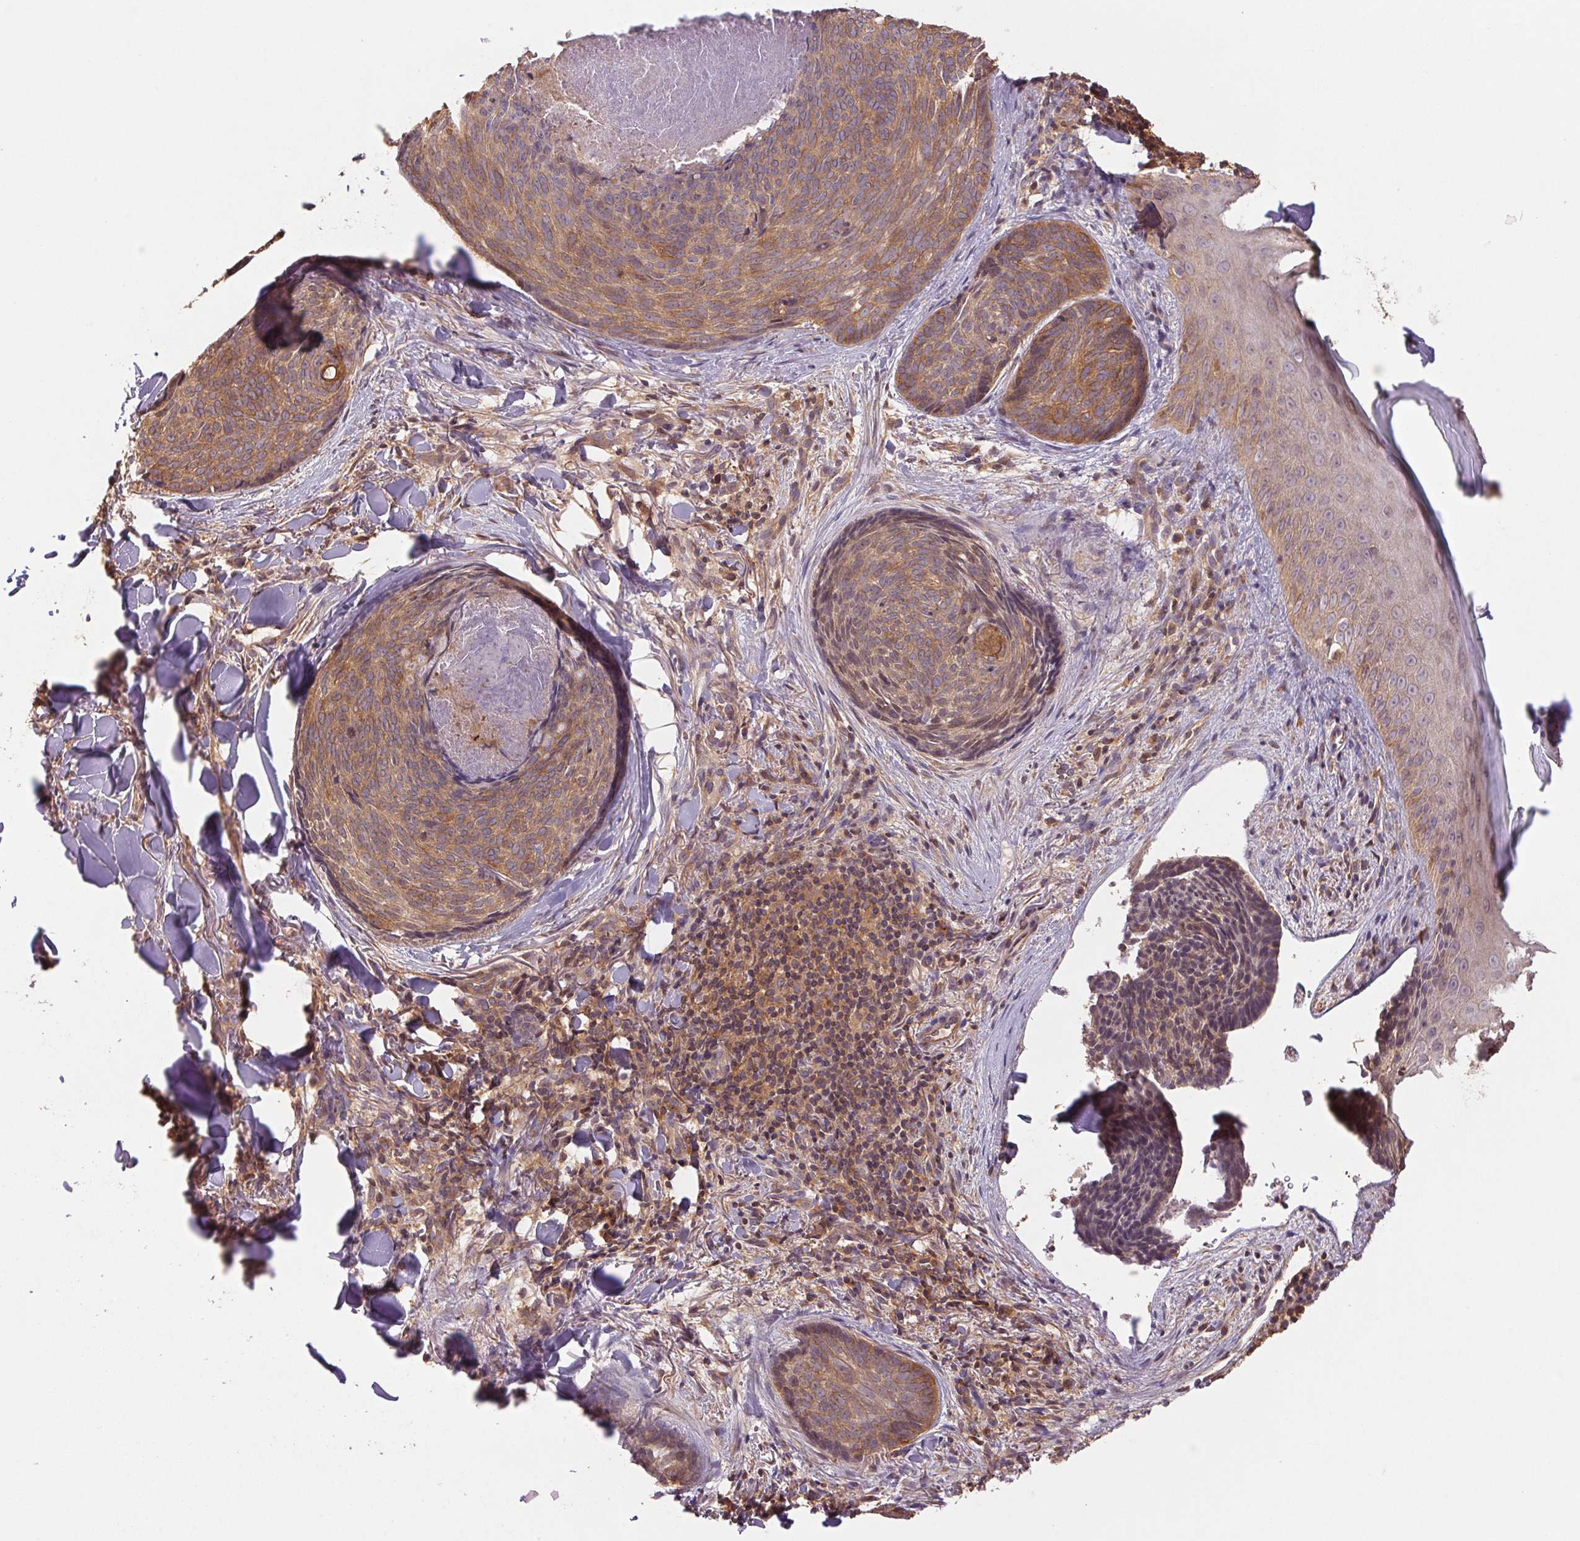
{"staining": {"intensity": "moderate", "quantity": ">75%", "location": "cytoplasmic/membranous"}, "tissue": "skin cancer", "cell_type": "Tumor cells", "image_type": "cancer", "snomed": [{"axis": "morphology", "description": "Basal cell carcinoma"}, {"axis": "topography", "description": "Skin"}], "caption": "The photomicrograph reveals a brown stain indicating the presence of a protein in the cytoplasmic/membranous of tumor cells in skin cancer. (DAB (3,3'-diaminobenzidine) IHC with brightfield microscopy, high magnification).", "gene": "TUBA3D", "patient": {"sex": "female", "age": 82}}